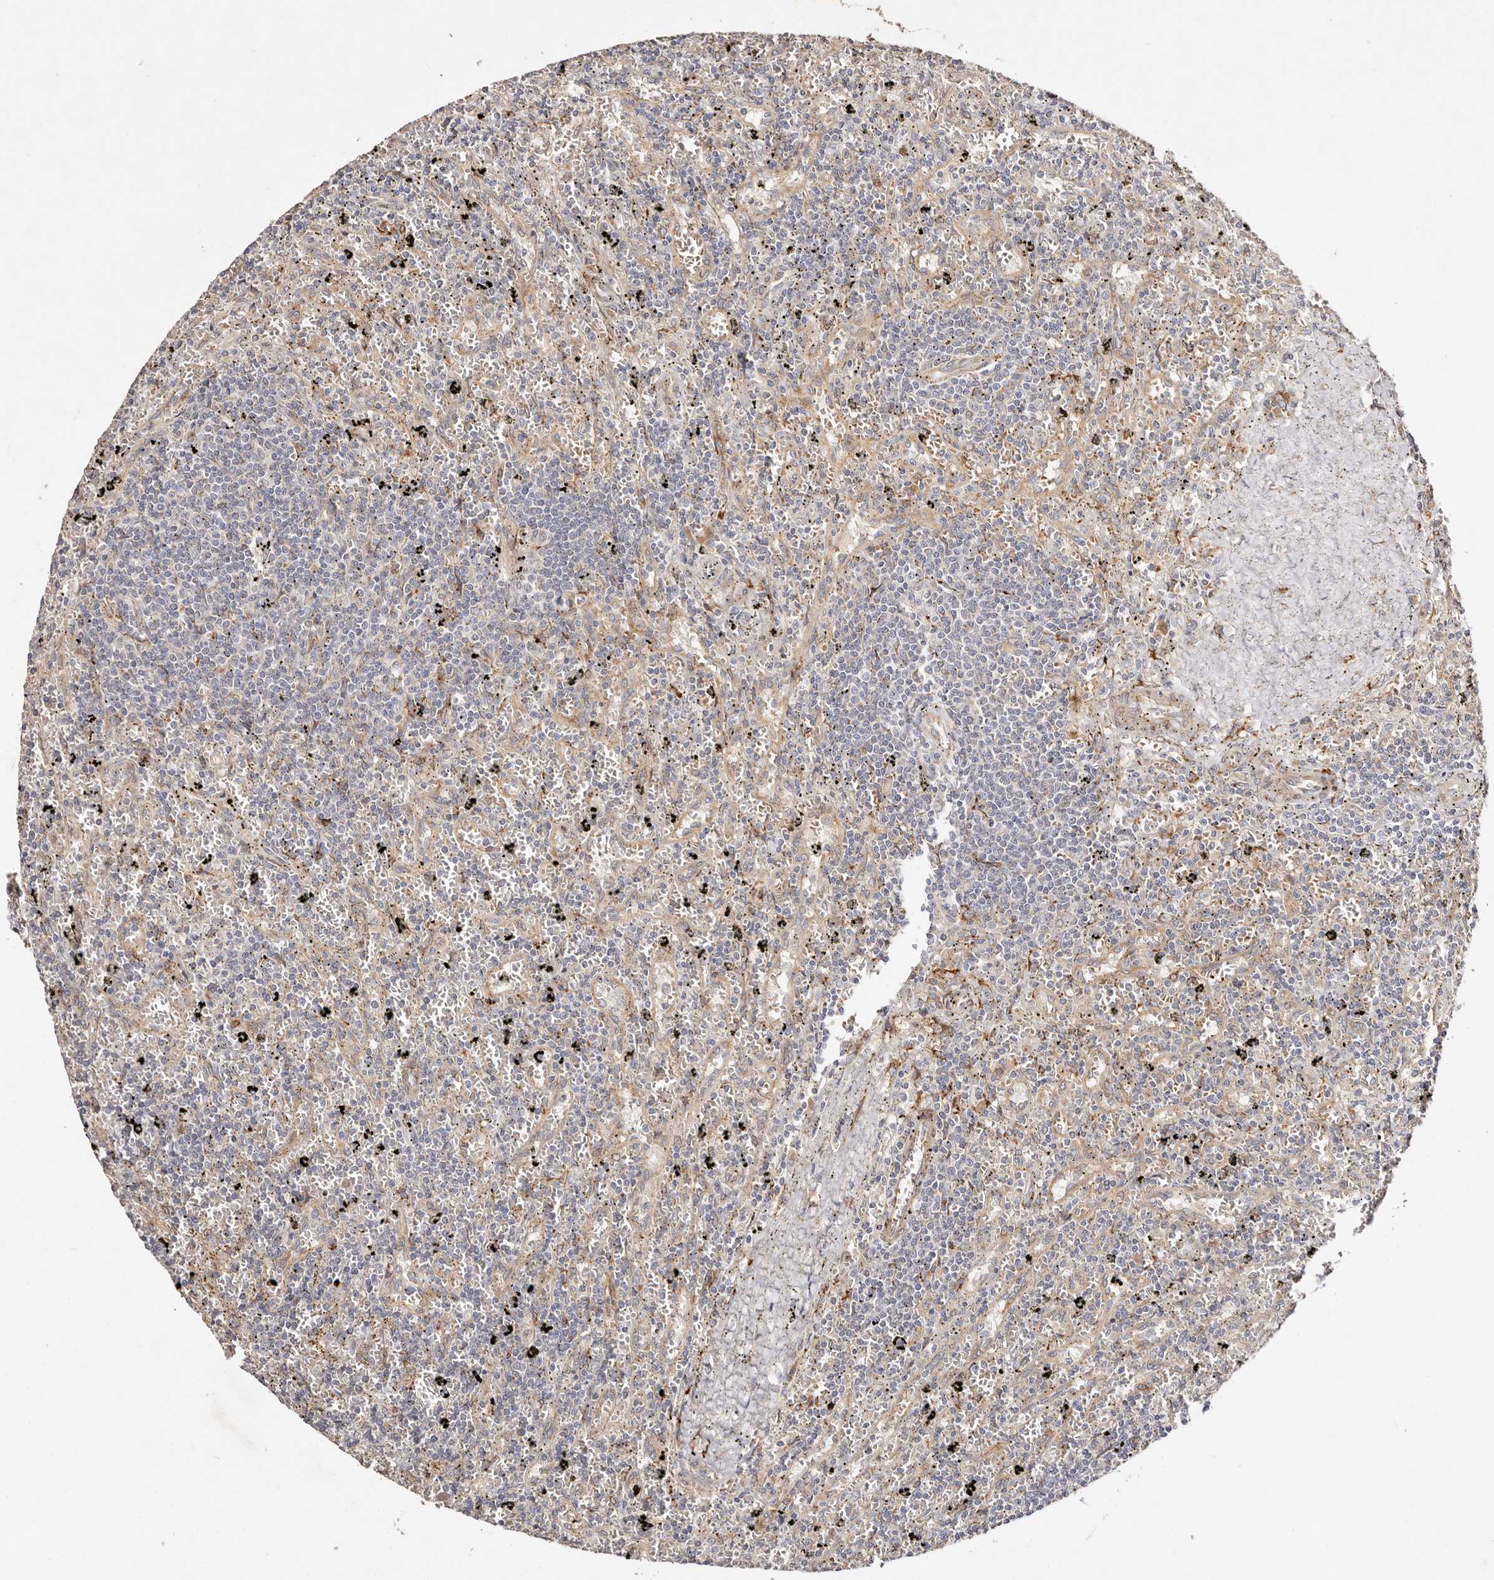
{"staining": {"intensity": "negative", "quantity": "none", "location": "none"}, "tissue": "lymphoma", "cell_type": "Tumor cells", "image_type": "cancer", "snomed": [{"axis": "morphology", "description": "Malignant lymphoma, non-Hodgkin's type, Low grade"}, {"axis": "topography", "description": "Spleen"}], "caption": "A photomicrograph of lymphoma stained for a protein exhibits no brown staining in tumor cells.", "gene": "SERPINH1", "patient": {"sex": "male", "age": 76}}